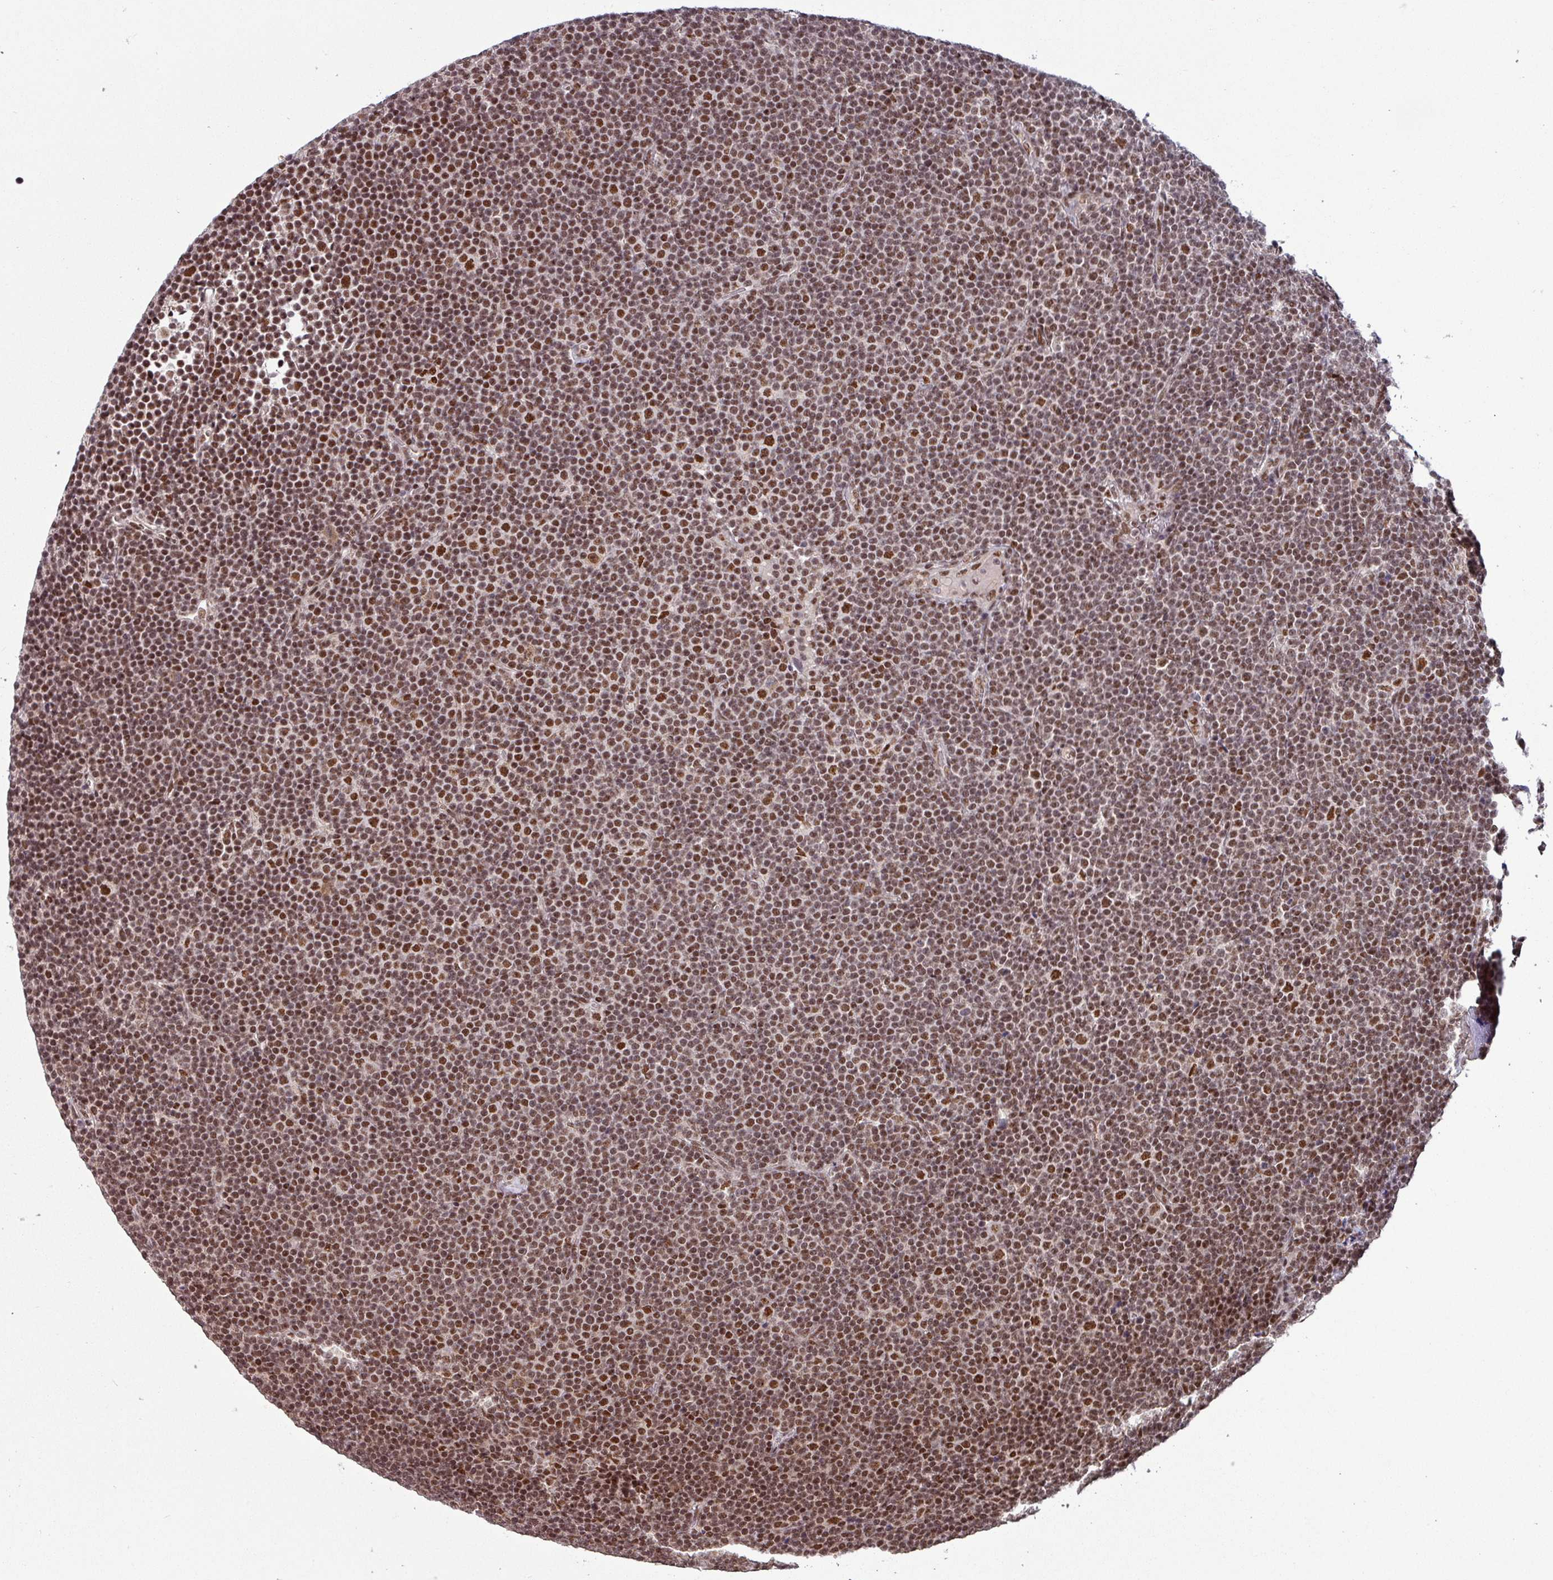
{"staining": {"intensity": "strong", "quantity": ">75%", "location": "nuclear"}, "tissue": "lymphoma", "cell_type": "Tumor cells", "image_type": "cancer", "snomed": [{"axis": "morphology", "description": "Malignant lymphoma, non-Hodgkin's type, Low grade"}, {"axis": "topography", "description": "Lymph node"}], "caption": "Low-grade malignant lymphoma, non-Hodgkin's type stained with DAB (3,3'-diaminobenzidine) IHC reveals high levels of strong nuclear staining in about >75% of tumor cells.", "gene": "PHF23", "patient": {"sex": "female", "age": 67}}